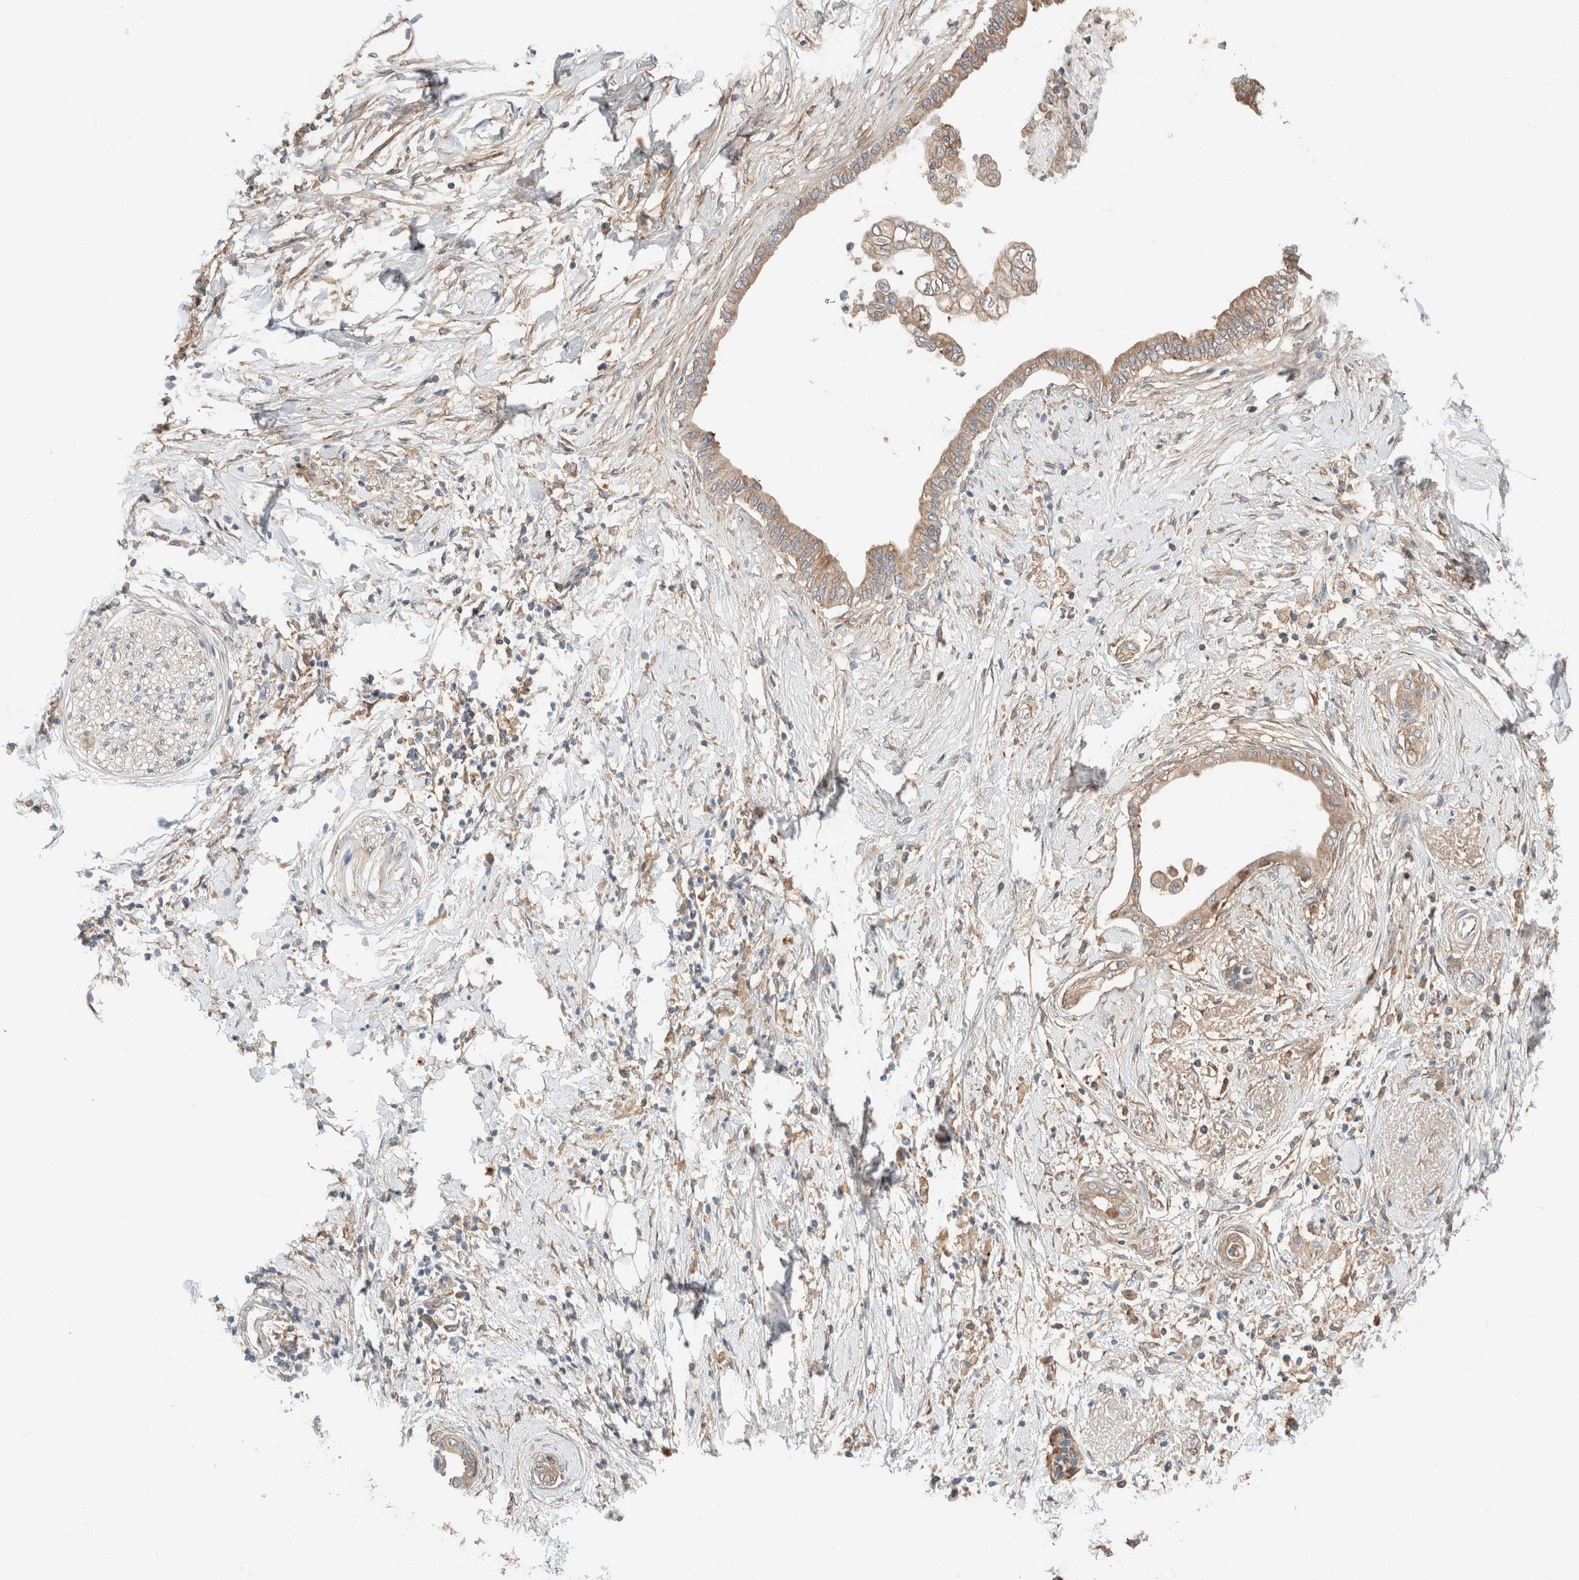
{"staining": {"intensity": "weak", "quantity": ">75%", "location": "cytoplasmic/membranous"}, "tissue": "pancreatic cancer", "cell_type": "Tumor cells", "image_type": "cancer", "snomed": [{"axis": "morphology", "description": "Normal tissue, NOS"}, {"axis": "morphology", "description": "Adenocarcinoma, NOS"}, {"axis": "topography", "description": "Pancreas"}, {"axis": "topography", "description": "Duodenum"}], "caption": "Human pancreatic cancer stained for a protein (brown) exhibits weak cytoplasmic/membranous positive positivity in about >75% of tumor cells.", "gene": "PCM1", "patient": {"sex": "female", "age": 60}}